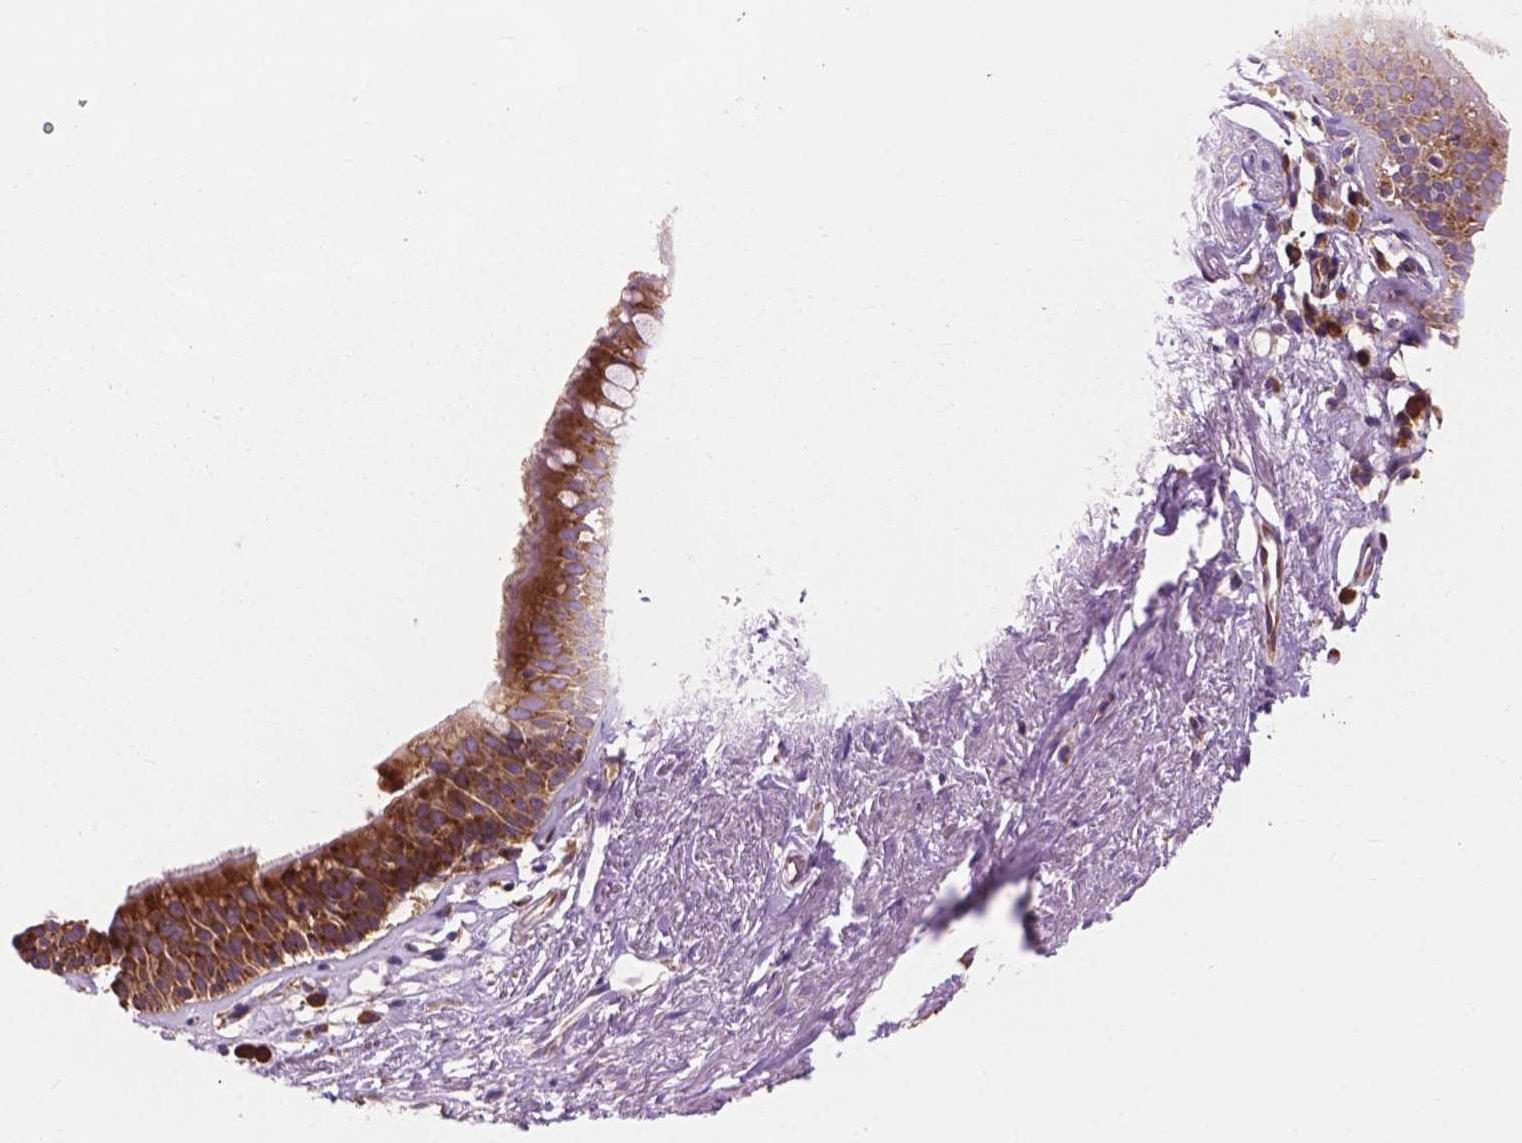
{"staining": {"intensity": "strong", "quantity": ">75%", "location": "cytoplasmic/membranous"}, "tissue": "bronchus", "cell_type": "Respiratory epithelial cells", "image_type": "normal", "snomed": [{"axis": "morphology", "description": "Normal tissue, NOS"}, {"axis": "topography", "description": "Cartilage tissue"}, {"axis": "topography", "description": "Bronchus"}], "caption": "Bronchus stained with DAB (3,3'-diaminobenzidine) immunohistochemistry (IHC) demonstrates high levels of strong cytoplasmic/membranous staining in about >75% of respiratory epithelial cells.", "gene": "RPL37A", "patient": {"sex": "male", "age": 58}}